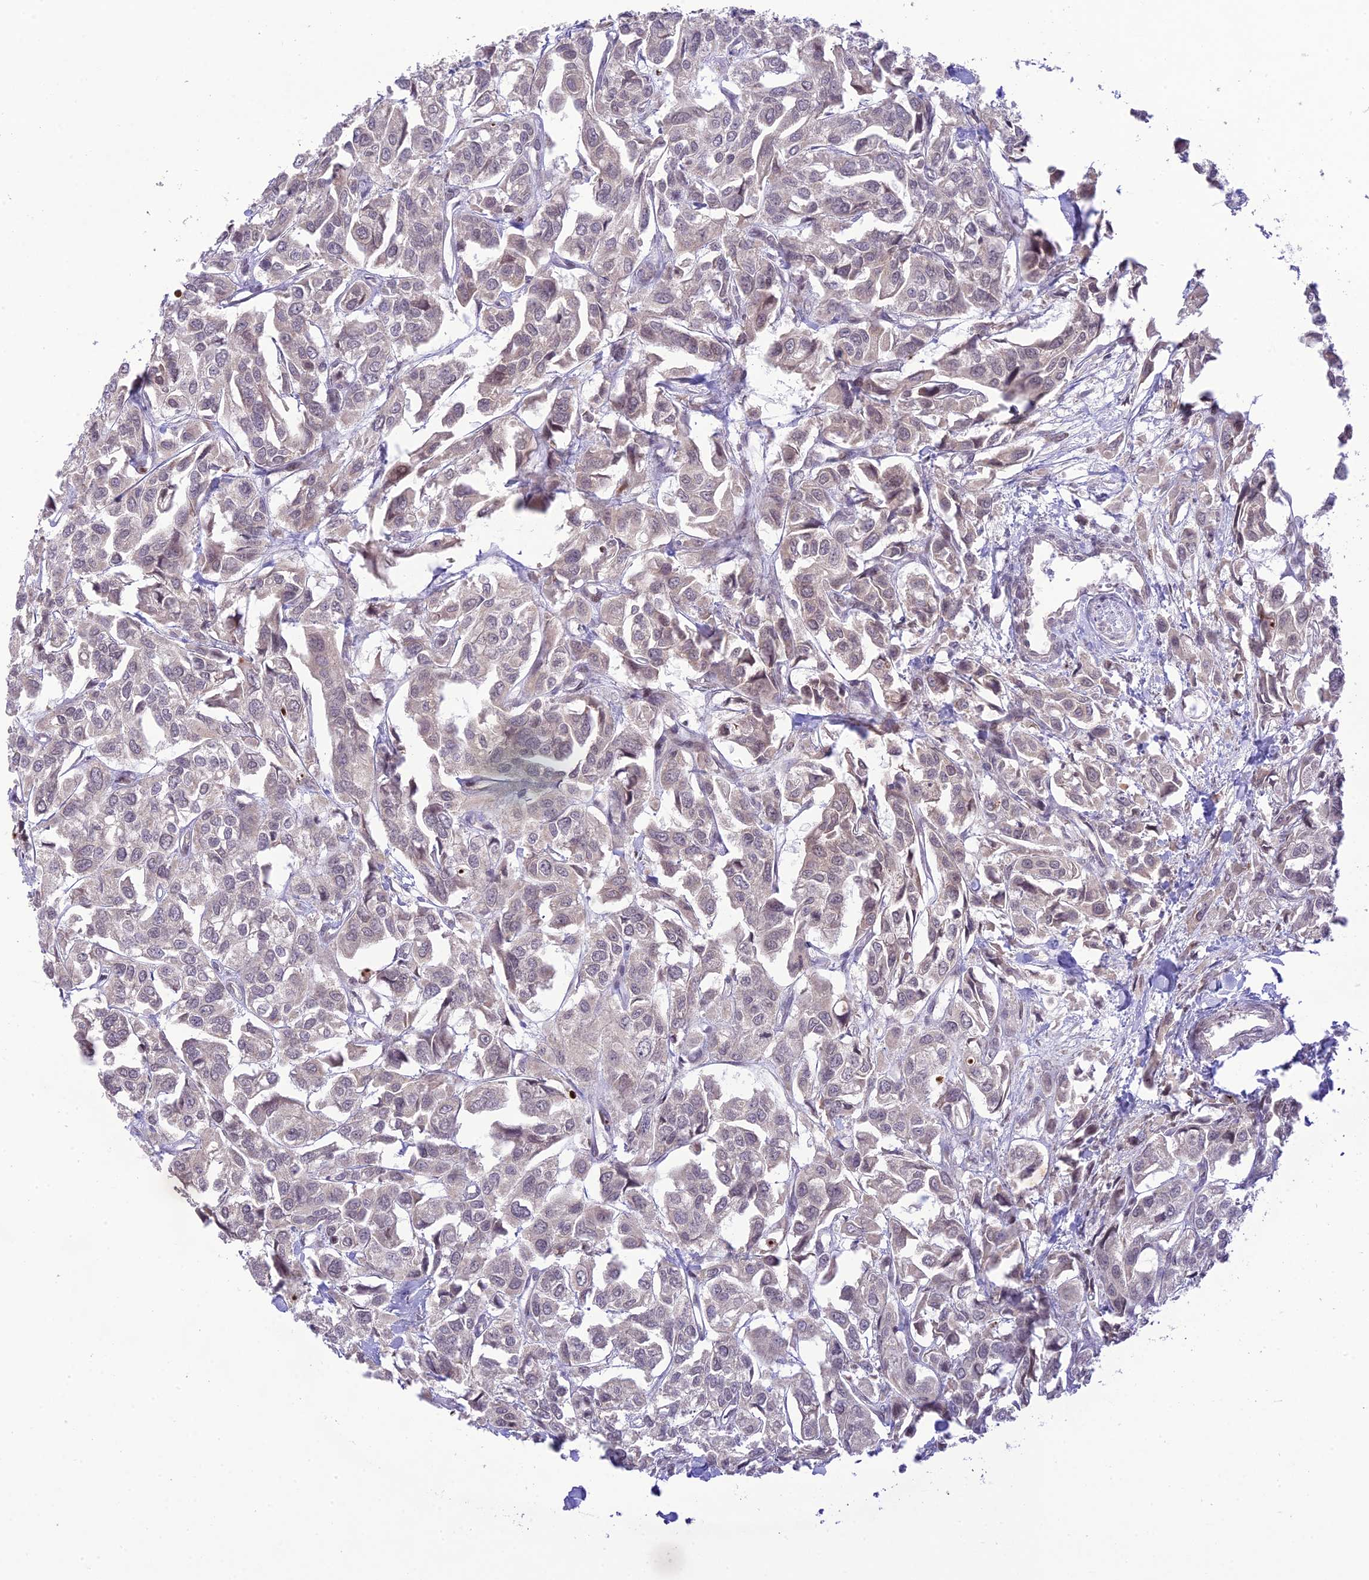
{"staining": {"intensity": "negative", "quantity": "none", "location": "none"}, "tissue": "urothelial cancer", "cell_type": "Tumor cells", "image_type": "cancer", "snomed": [{"axis": "morphology", "description": "Urothelial carcinoma, High grade"}, {"axis": "topography", "description": "Urinary bladder"}], "caption": "DAB immunohistochemical staining of urothelial carcinoma (high-grade) demonstrates no significant positivity in tumor cells.", "gene": "TEKT1", "patient": {"sex": "male", "age": 67}}